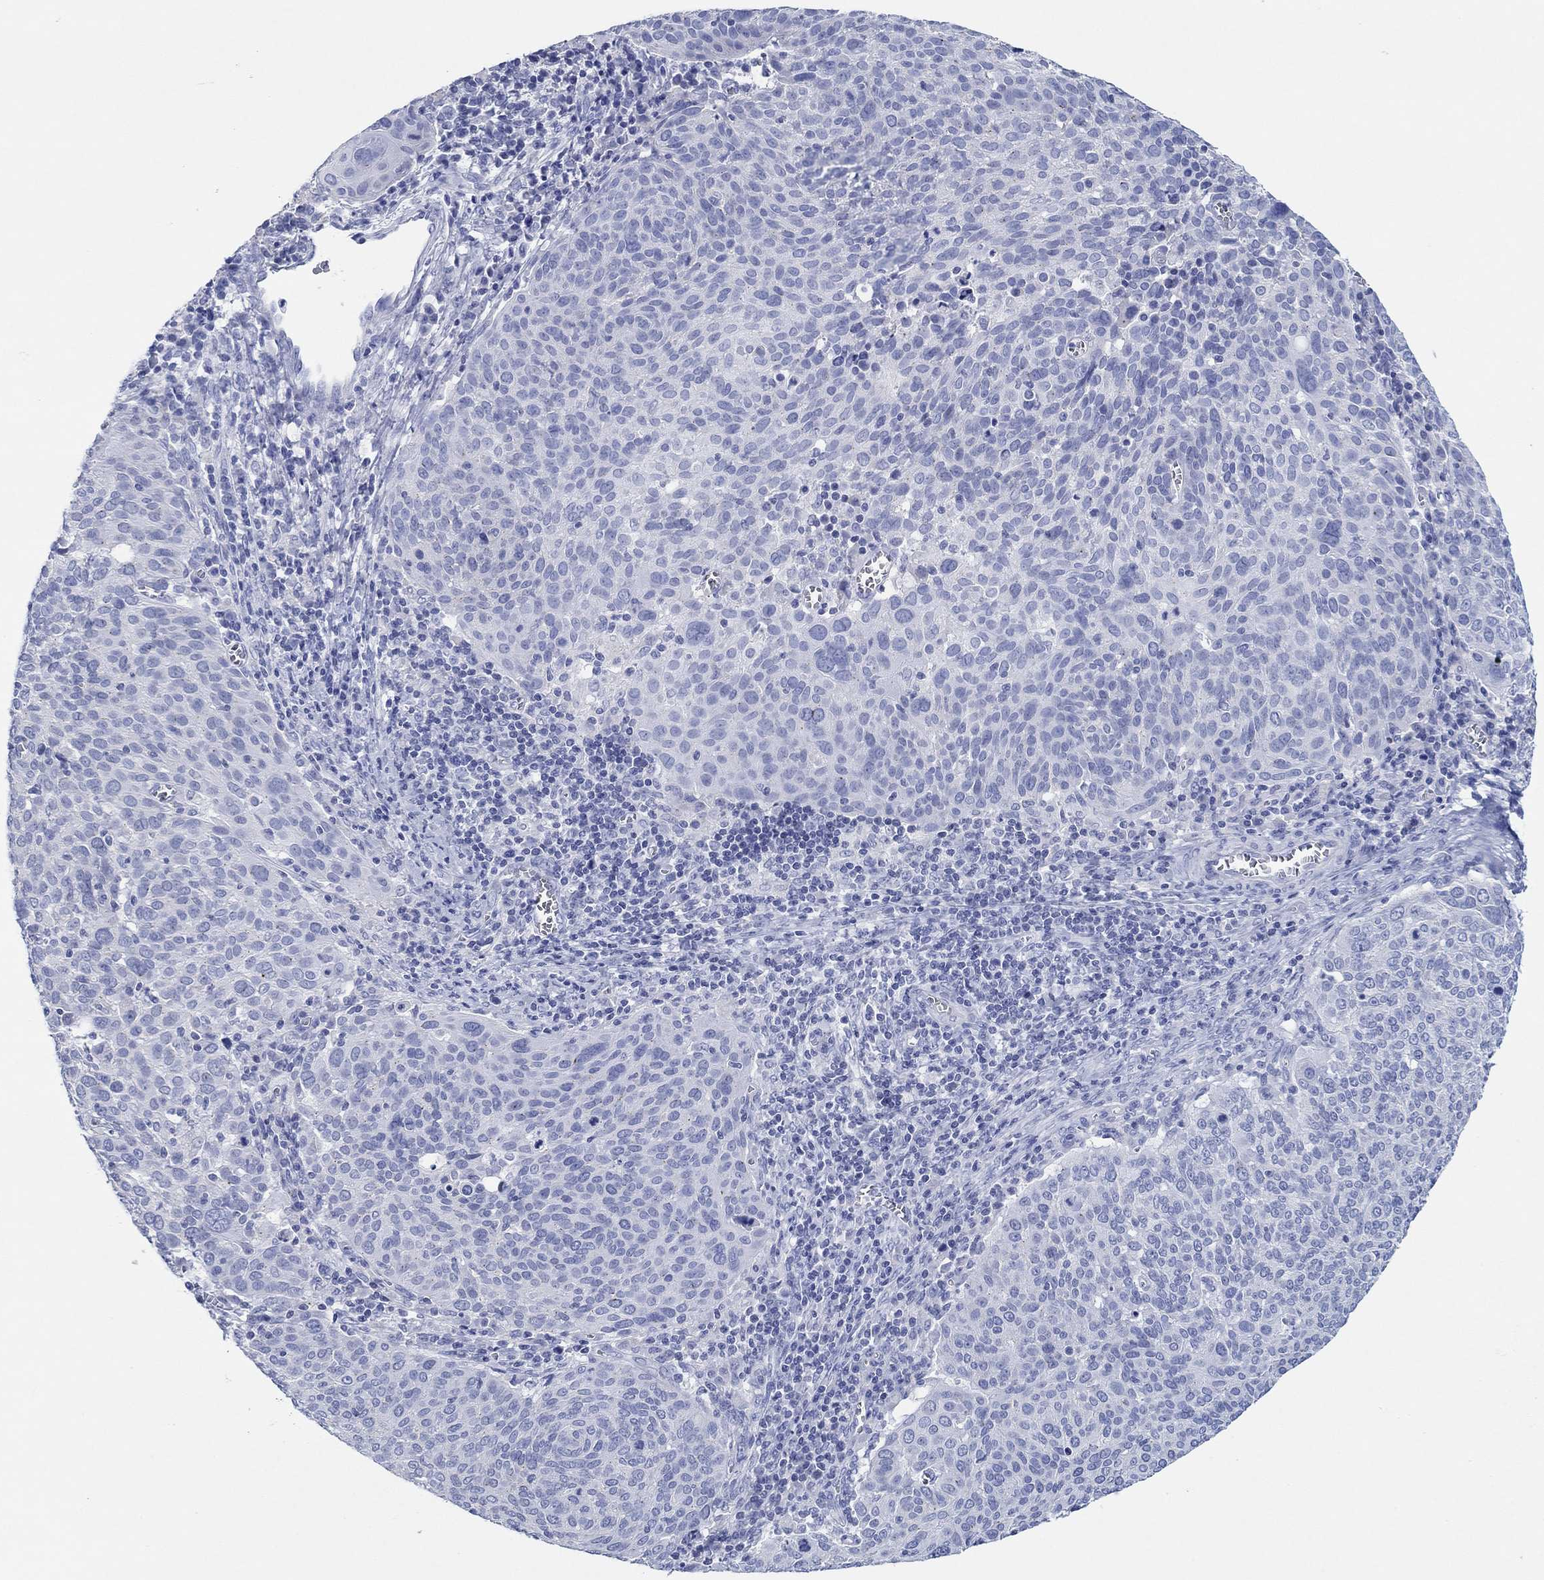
{"staining": {"intensity": "negative", "quantity": "none", "location": "none"}, "tissue": "cervical cancer", "cell_type": "Tumor cells", "image_type": "cancer", "snomed": [{"axis": "morphology", "description": "Squamous cell carcinoma, NOS"}, {"axis": "topography", "description": "Cervix"}], "caption": "Photomicrograph shows no significant protein positivity in tumor cells of cervical cancer.", "gene": "HCRT", "patient": {"sex": "female", "age": 39}}